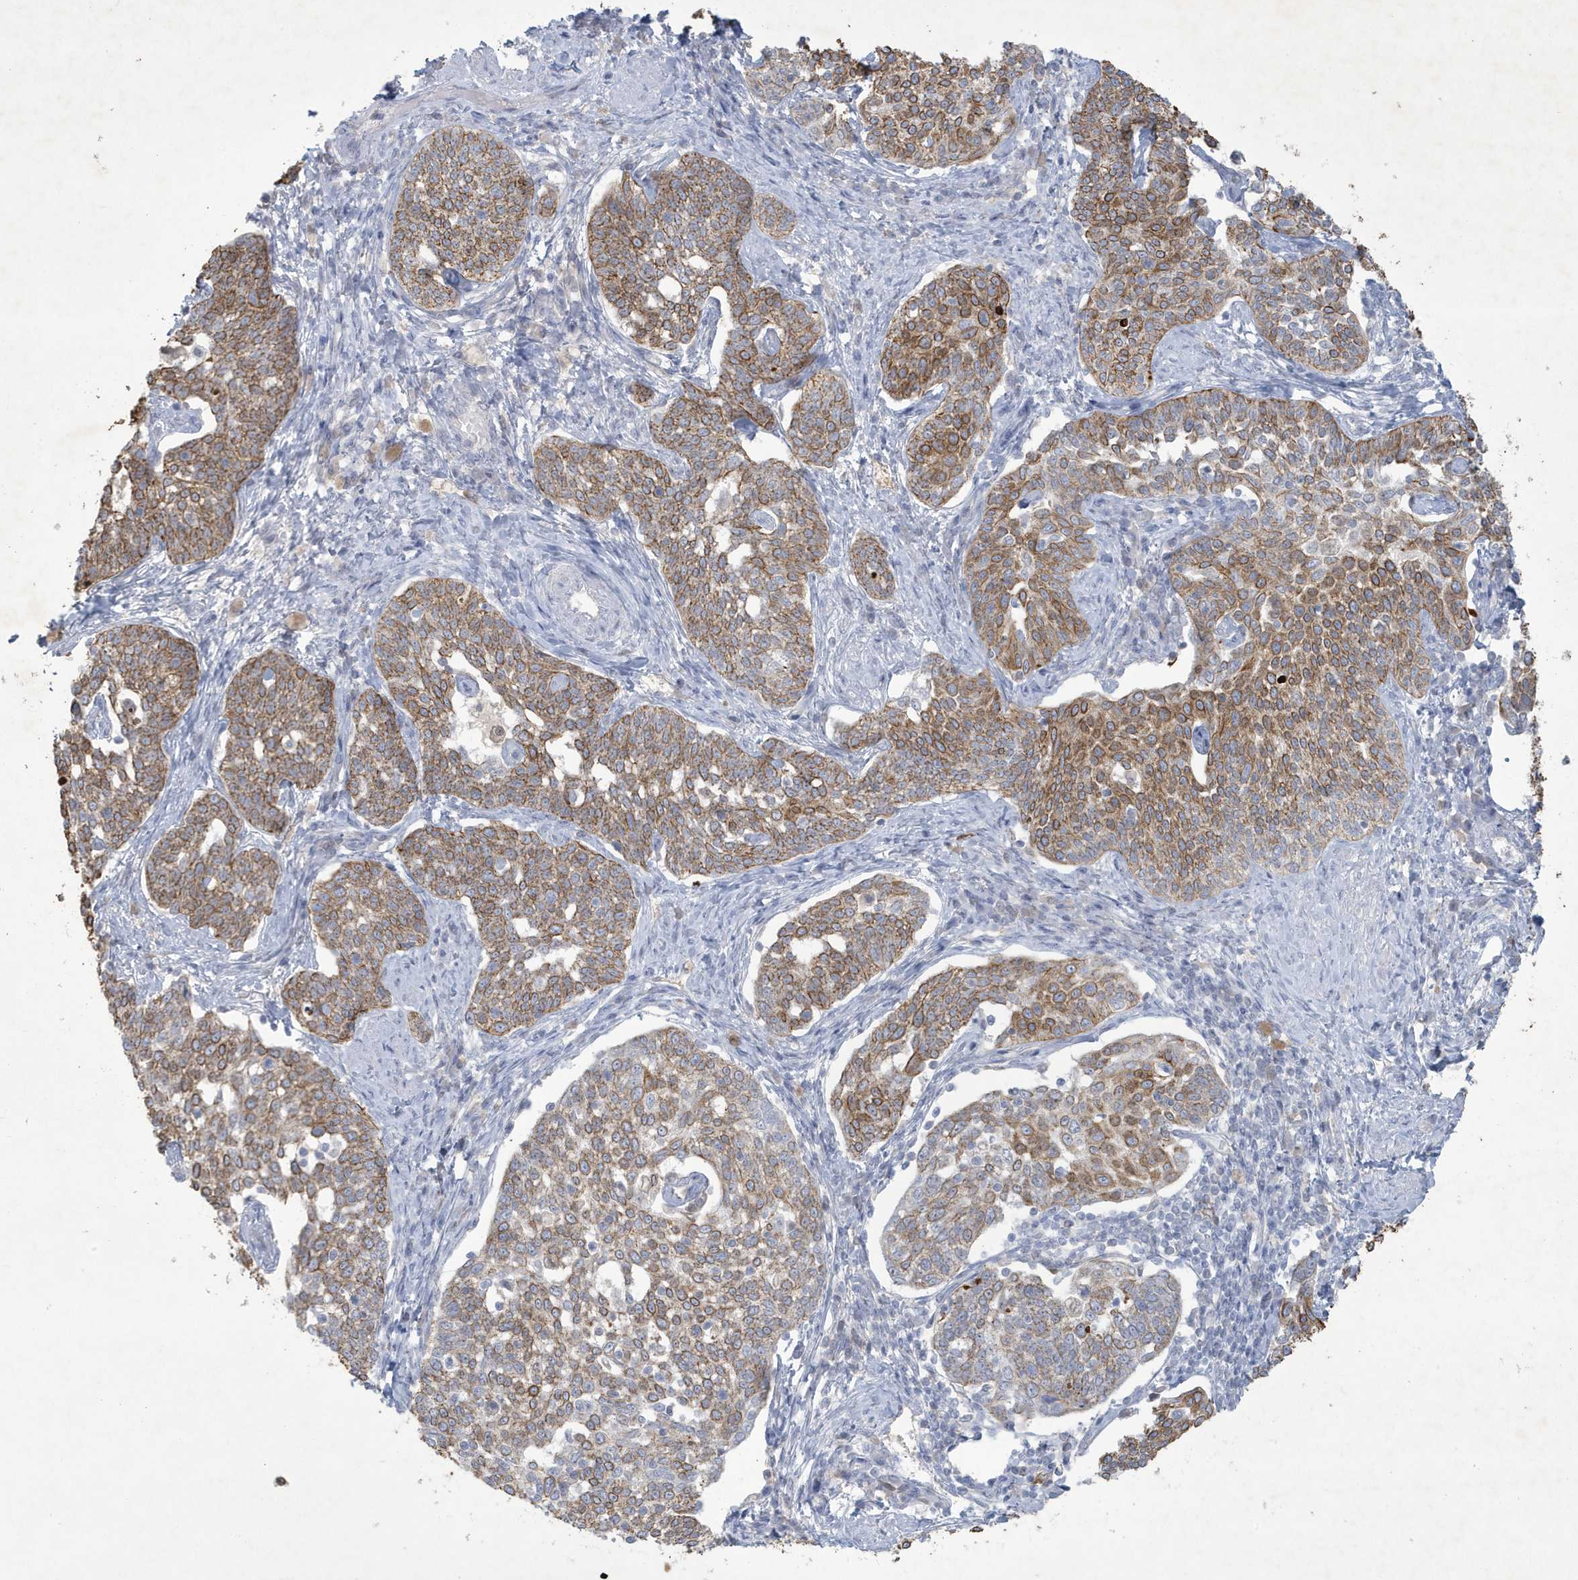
{"staining": {"intensity": "moderate", "quantity": ">75%", "location": "cytoplasmic/membranous"}, "tissue": "cervical cancer", "cell_type": "Tumor cells", "image_type": "cancer", "snomed": [{"axis": "morphology", "description": "Squamous cell carcinoma, NOS"}, {"axis": "topography", "description": "Cervix"}], "caption": "The photomicrograph exhibits immunohistochemical staining of cervical cancer (squamous cell carcinoma). There is moderate cytoplasmic/membranous staining is appreciated in about >75% of tumor cells. (Stains: DAB in brown, nuclei in blue, Microscopy: brightfield microscopy at high magnification).", "gene": "CCDC24", "patient": {"sex": "female", "age": 34}}